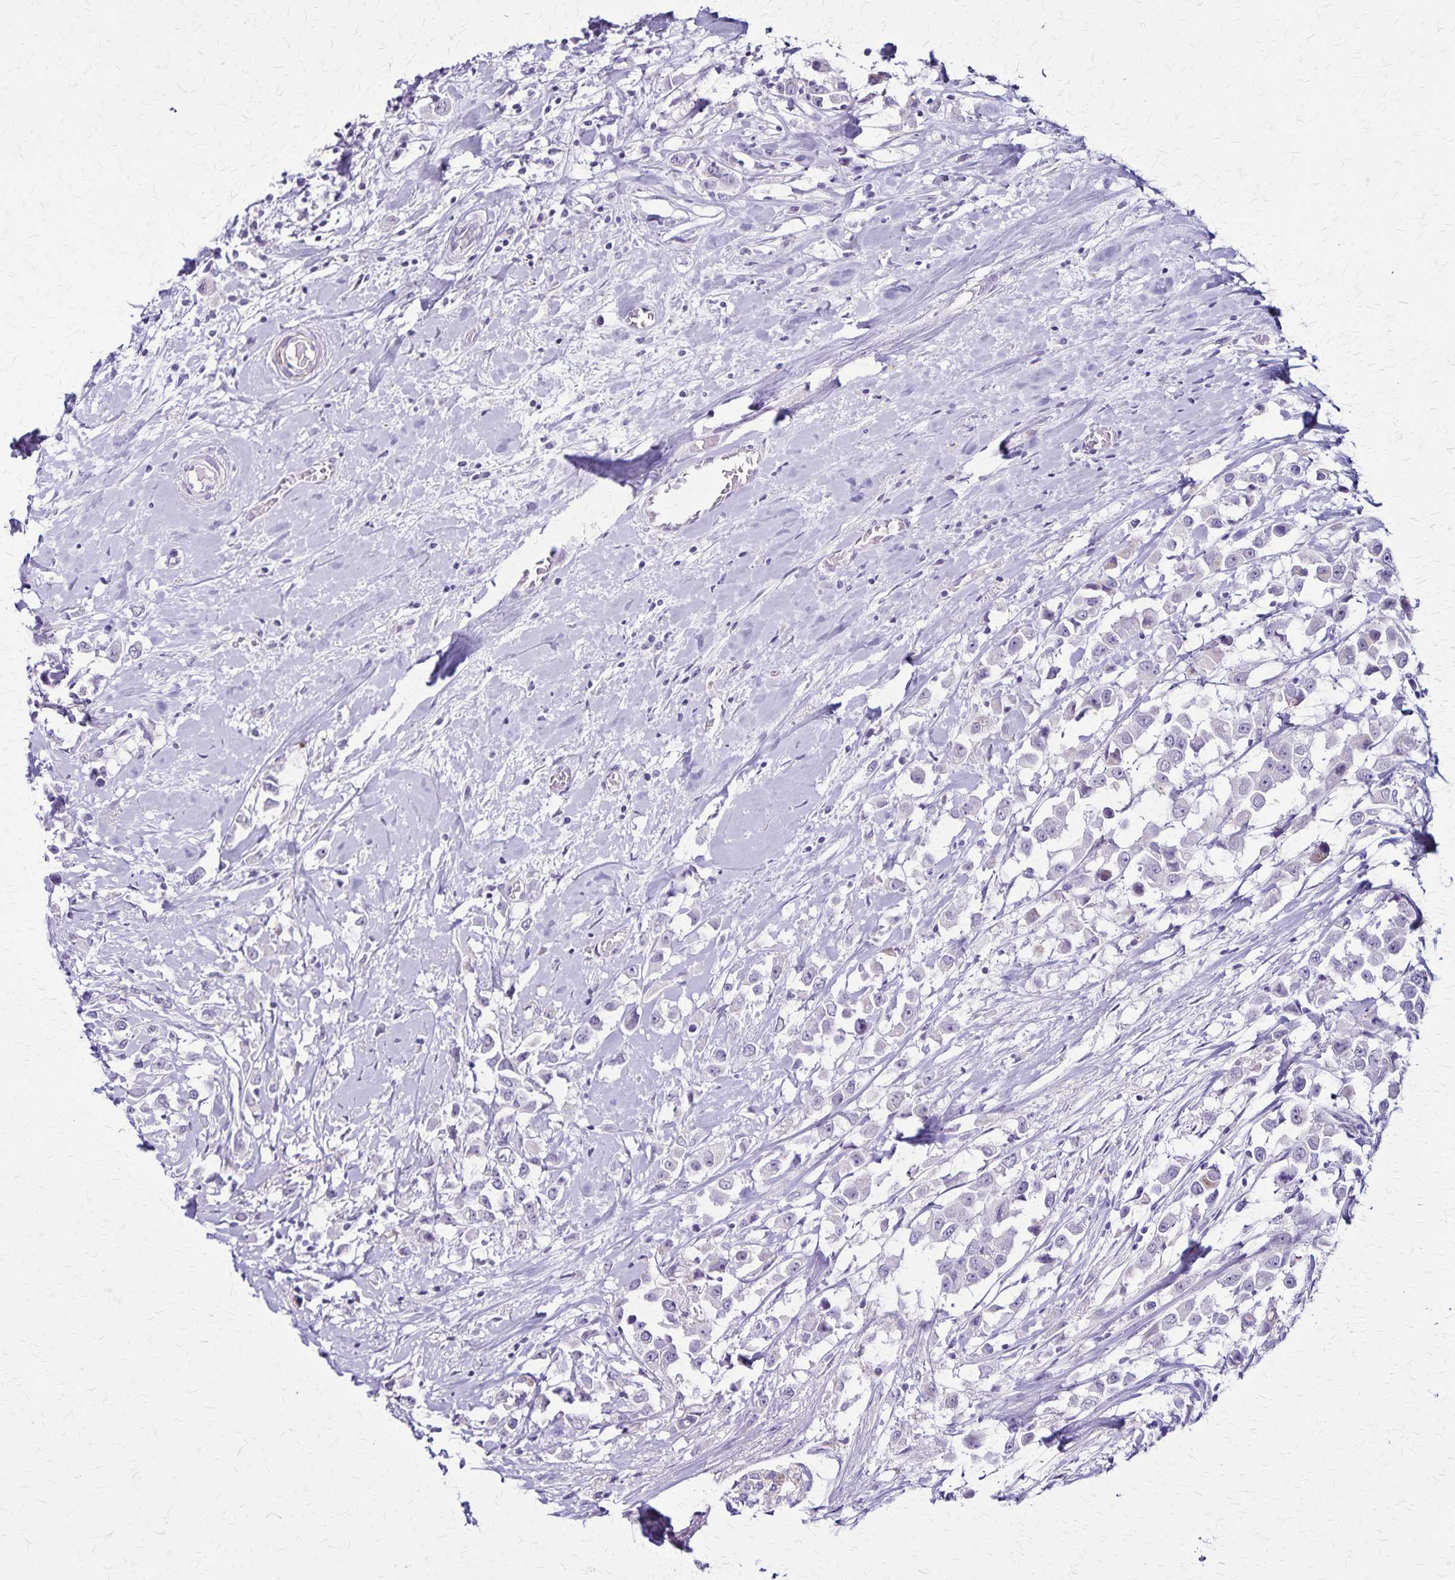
{"staining": {"intensity": "negative", "quantity": "none", "location": "none"}, "tissue": "breast cancer", "cell_type": "Tumor cells", "image_type": "cancer", "snomed": [{"axis": "morphology", "description": "Duct carcinoma"}, {"axis": "topography", "description": "Breast"}], "caption": "Tumor cells show no significant staining in breast cancer.", "gene": "OR51B5", "patient": {"sex": "female", "age": 61}}